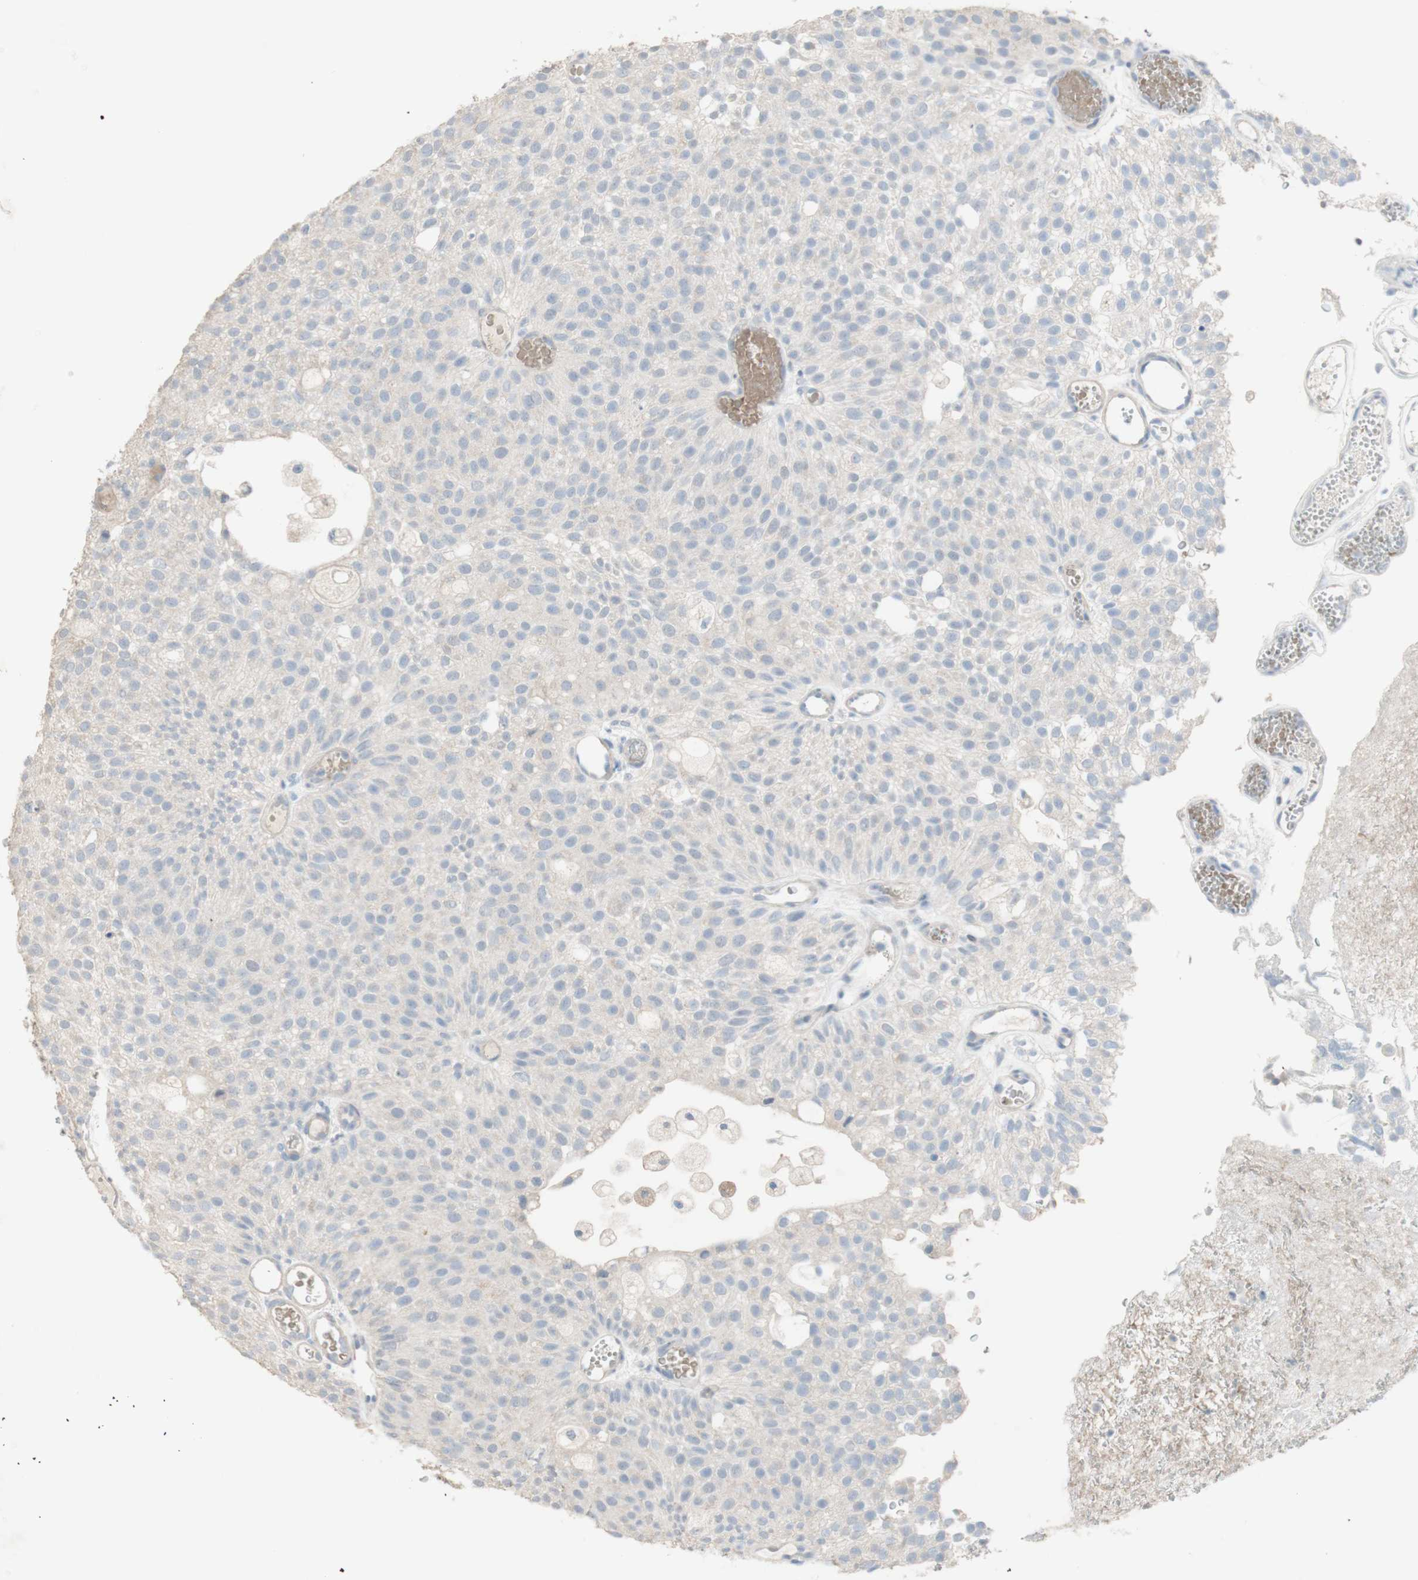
{"staining": {"intensity": "negative", "quantity": "none", "location": "none"}, "tissue": "urothelial cancer", "cell_type": "Tumor cells", "image_type": "cancer", "snomed": [{"axis": "morphology", "description": "Urothelial carcinoma, Low grade"}, {"axis": "topography", "description": "Urinary bladder"}], "caption": "Immunohistochemistry micrograph of neoplastic tissue: human low-grade urothelial carcinoma stained with DAB (3,3'-diaminobenzidine) demonstrates no significant protein positivity in tumor cells.", "gene": "MANEA", "patient": {"sex": "male", "age": 78}}